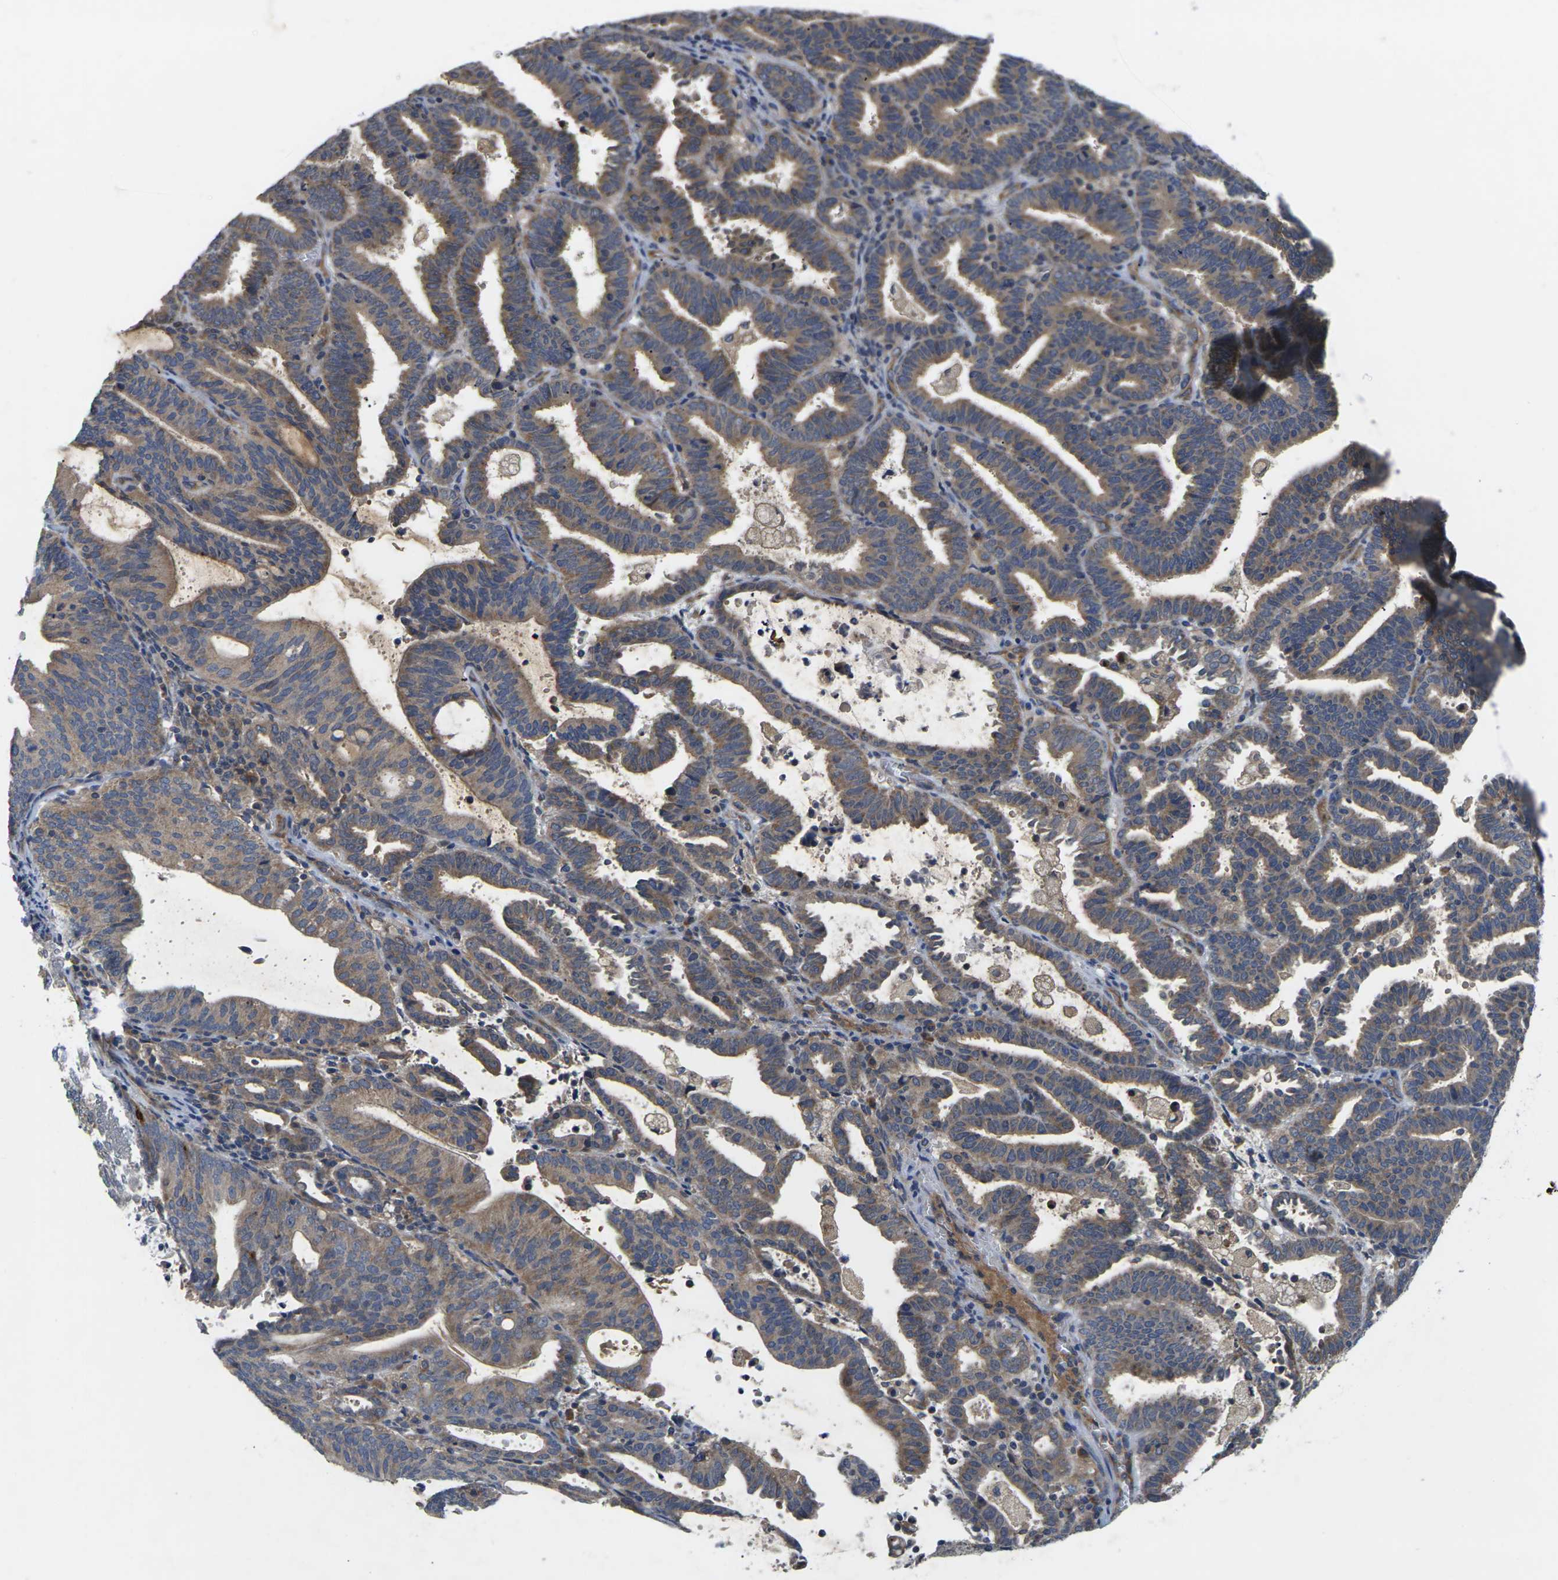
{"staining": {"intensity": "moderate", "quantity": ">75%", "location": "cytoplasmic/membranous"}, "tissue": "endometrial cancer", "cell_type": "Tumor cells", "image_type": "cancer", "snomed": [{"axis": "morphology", "description": "Adenocarcinoma, NOS"}, {"axis": "topography", "description": "Uterus"}], "caption": "This is an image of immunohistochemistry (IHC) staining of endometrial adenocarcinoma, which shows moderate positivity in the cytoplasmic/membranous of tumor cells.", "gene": "KIF1B", "patient": {"sex": "female", "age": 83}}